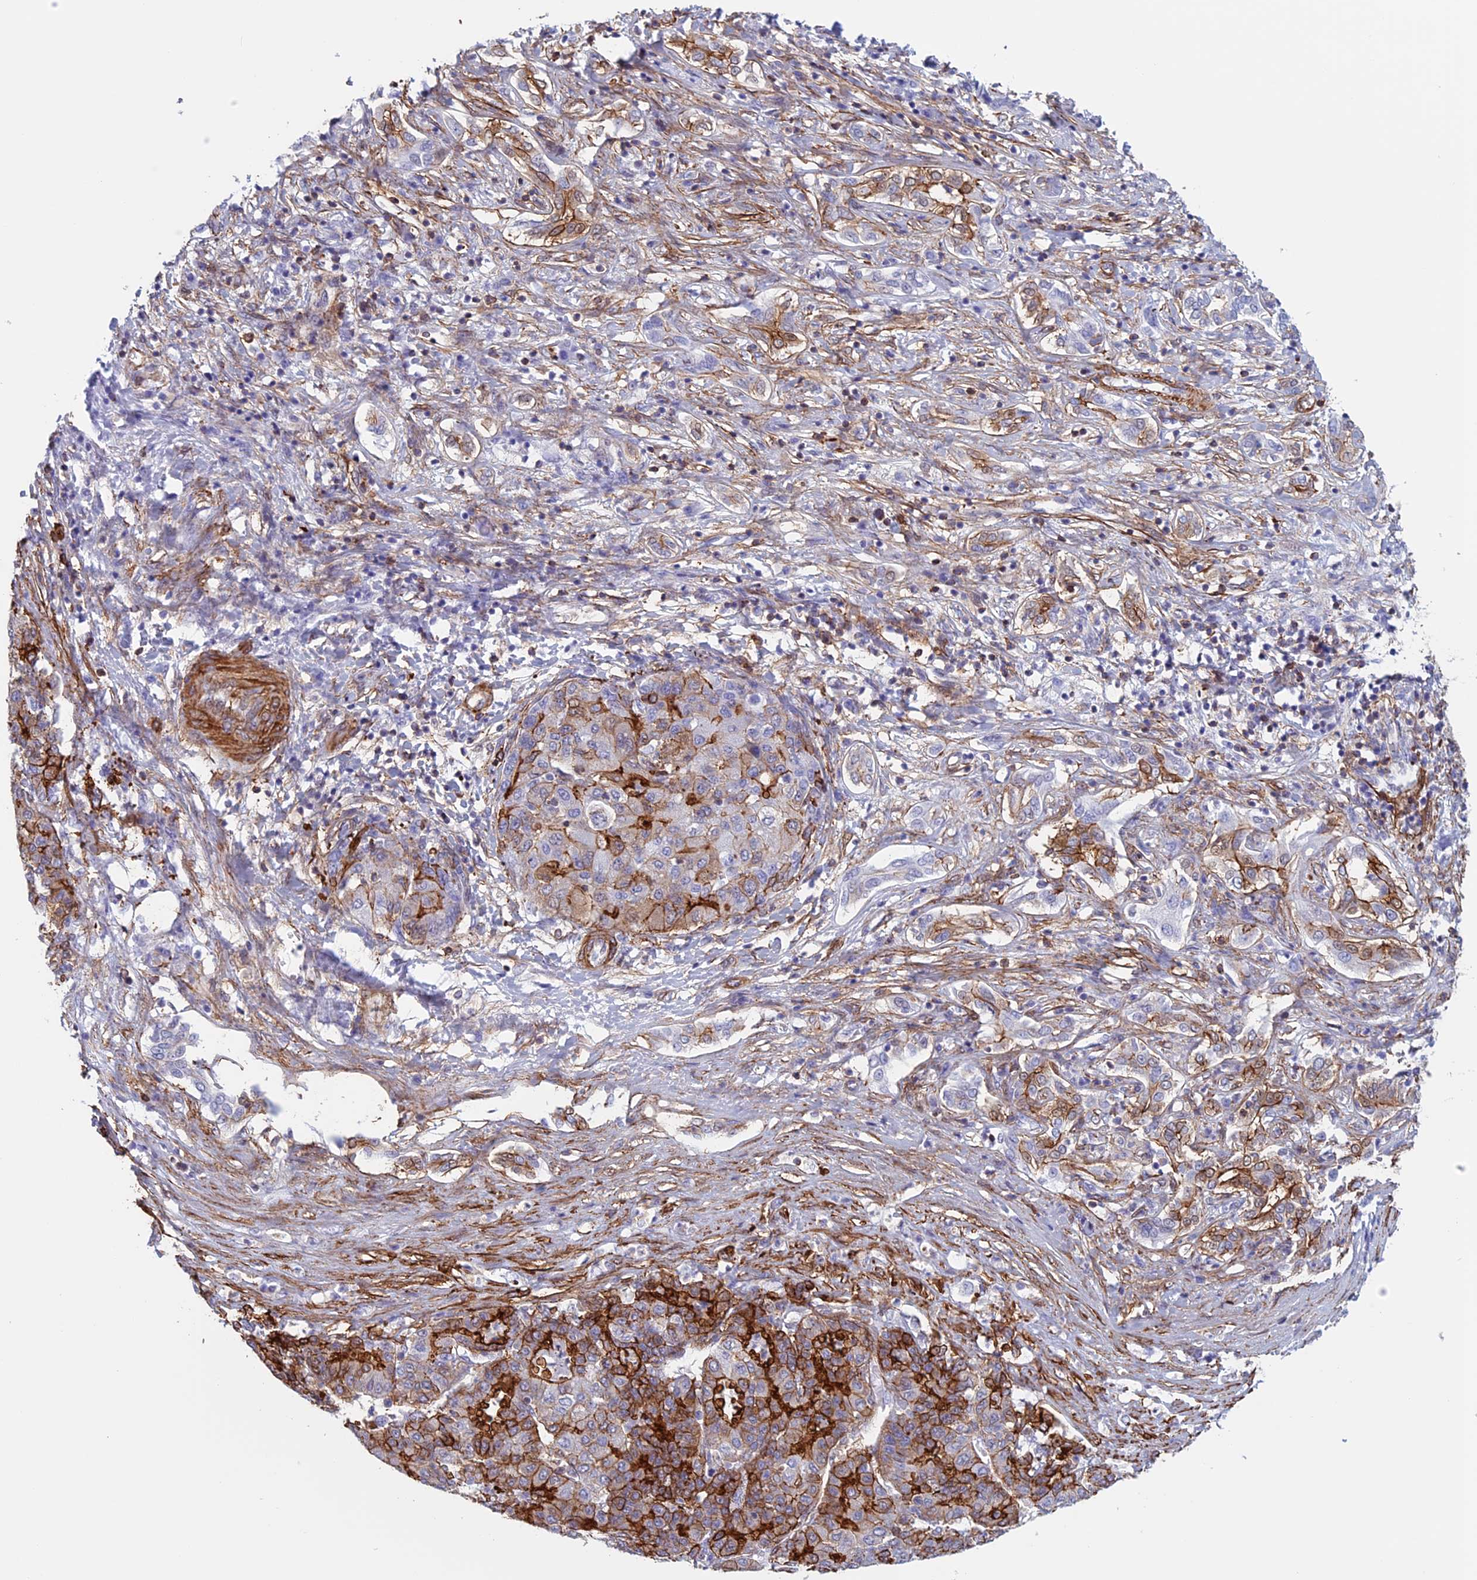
{"staining": {"intensity": "strong", "quantity": "25%-75%", "location": "cytoplasmic/membranous"}, "tissue": "liver cancer", "cell_type": "Tumor cells", "image_type": "cancer", "snomed": [{"axis": "morphology", "description": "Carcinoma, Hepatocellular, NOS"}, {"axis": "topography", "description": "Liver"}], "caption": "Human liver cancer (hepatocellular carcinoma) stained with a protein marker exhibits strong staining in tumor cells.", "gene": "ANGPTL2", "patient": {"sex": "male", "age": 65}}